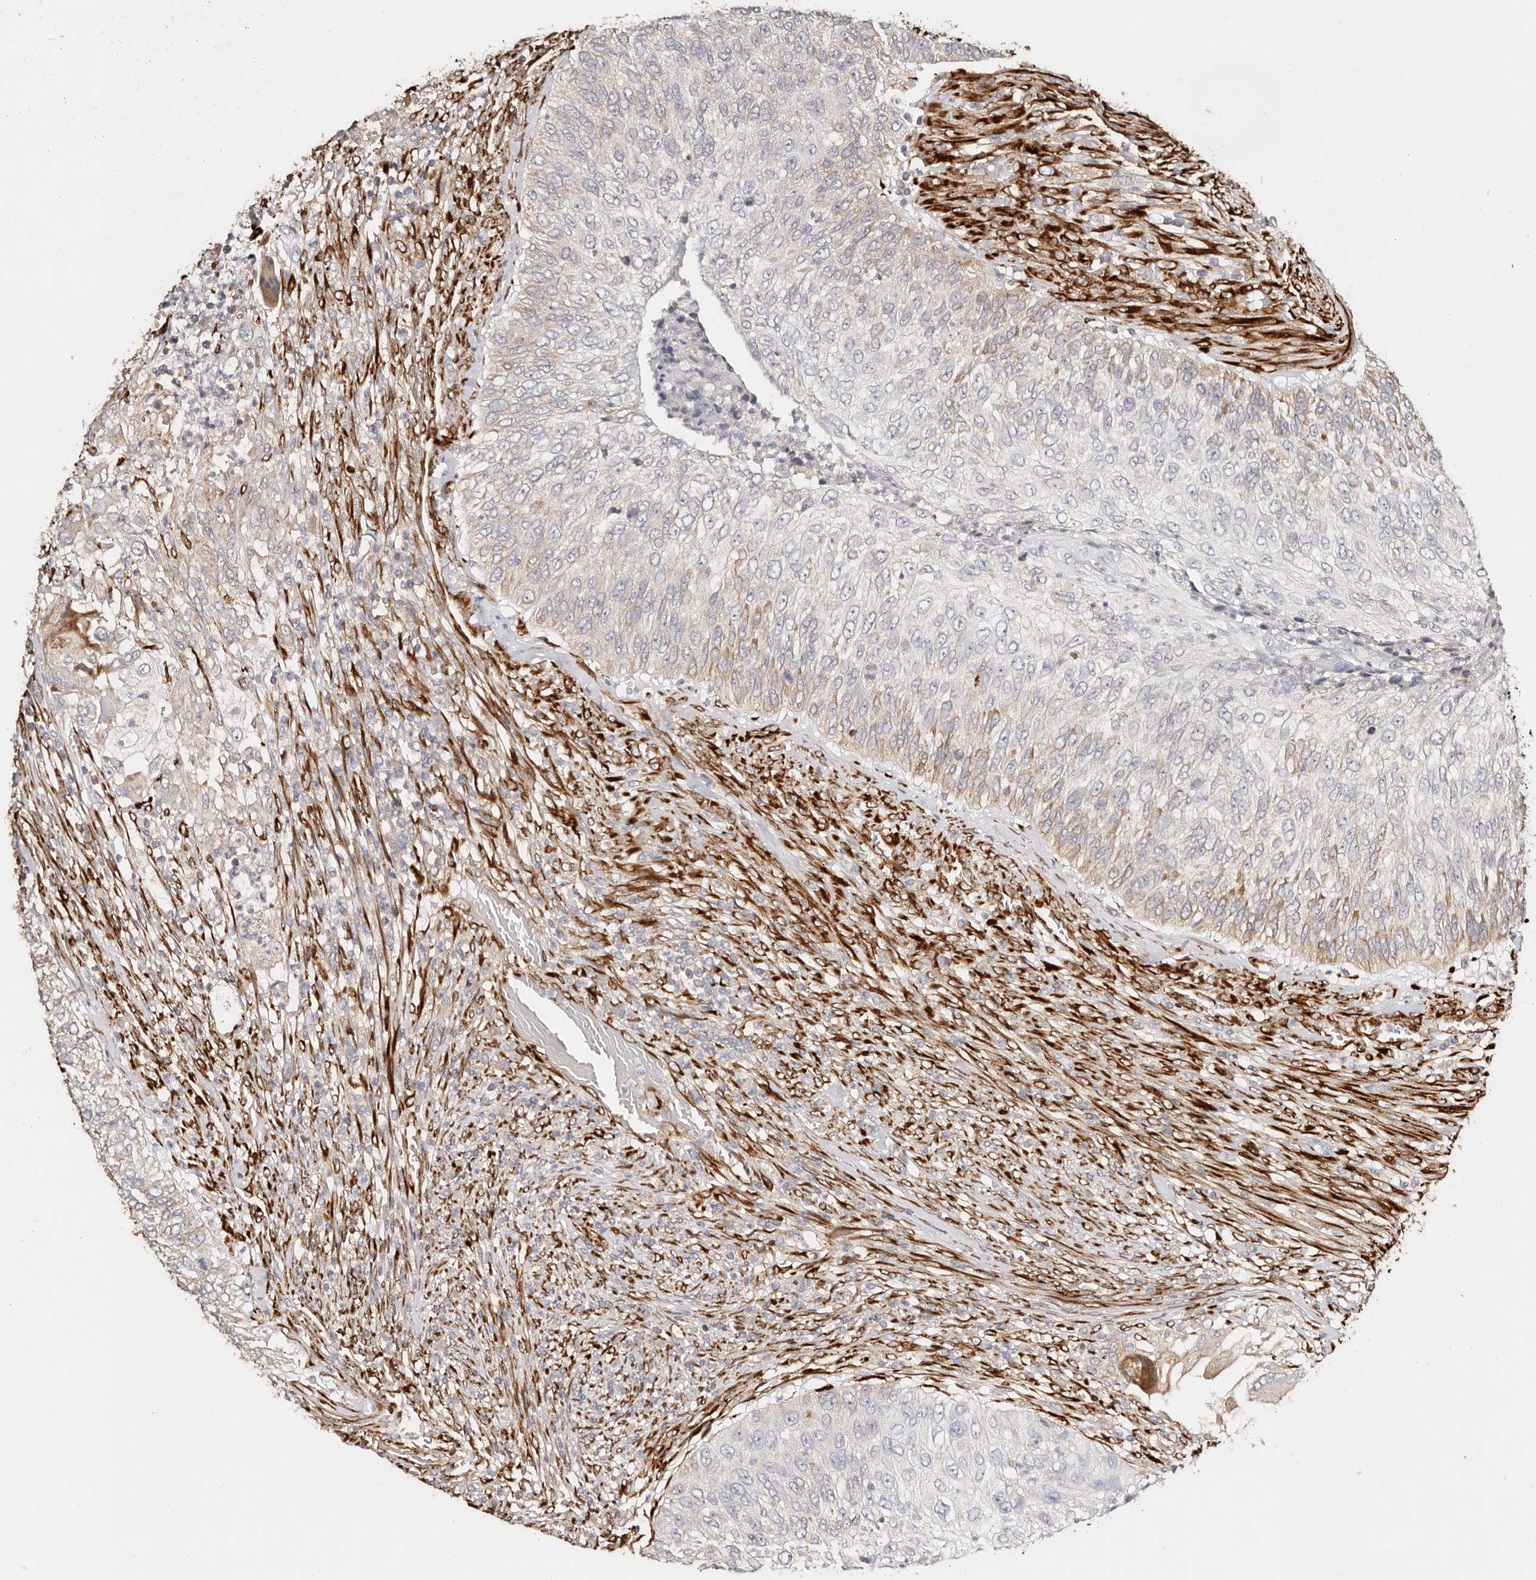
{"staining": {"intensity": "moderate", "quantity": "<25%", "location": "cytoplasmic/membranous"}, "tissue": "urothelial cancer", "cell_type": "Tumor cells", "image_type": "cancer", "snomed": [{"axis": "morphology", "description": "Urothelial carcinoma, High grade"}, {"axis": "topography", "description": "Urinary bladder"}], "caption": "Immunohistochemical staining of urothelial cancer demonstrates low levels of moderate cytoplasmic/membranous protein expression in approximately <25% of tumor cells.", "gene": "SERPINH1", "patient": {"sex": "female", "age": 60}}